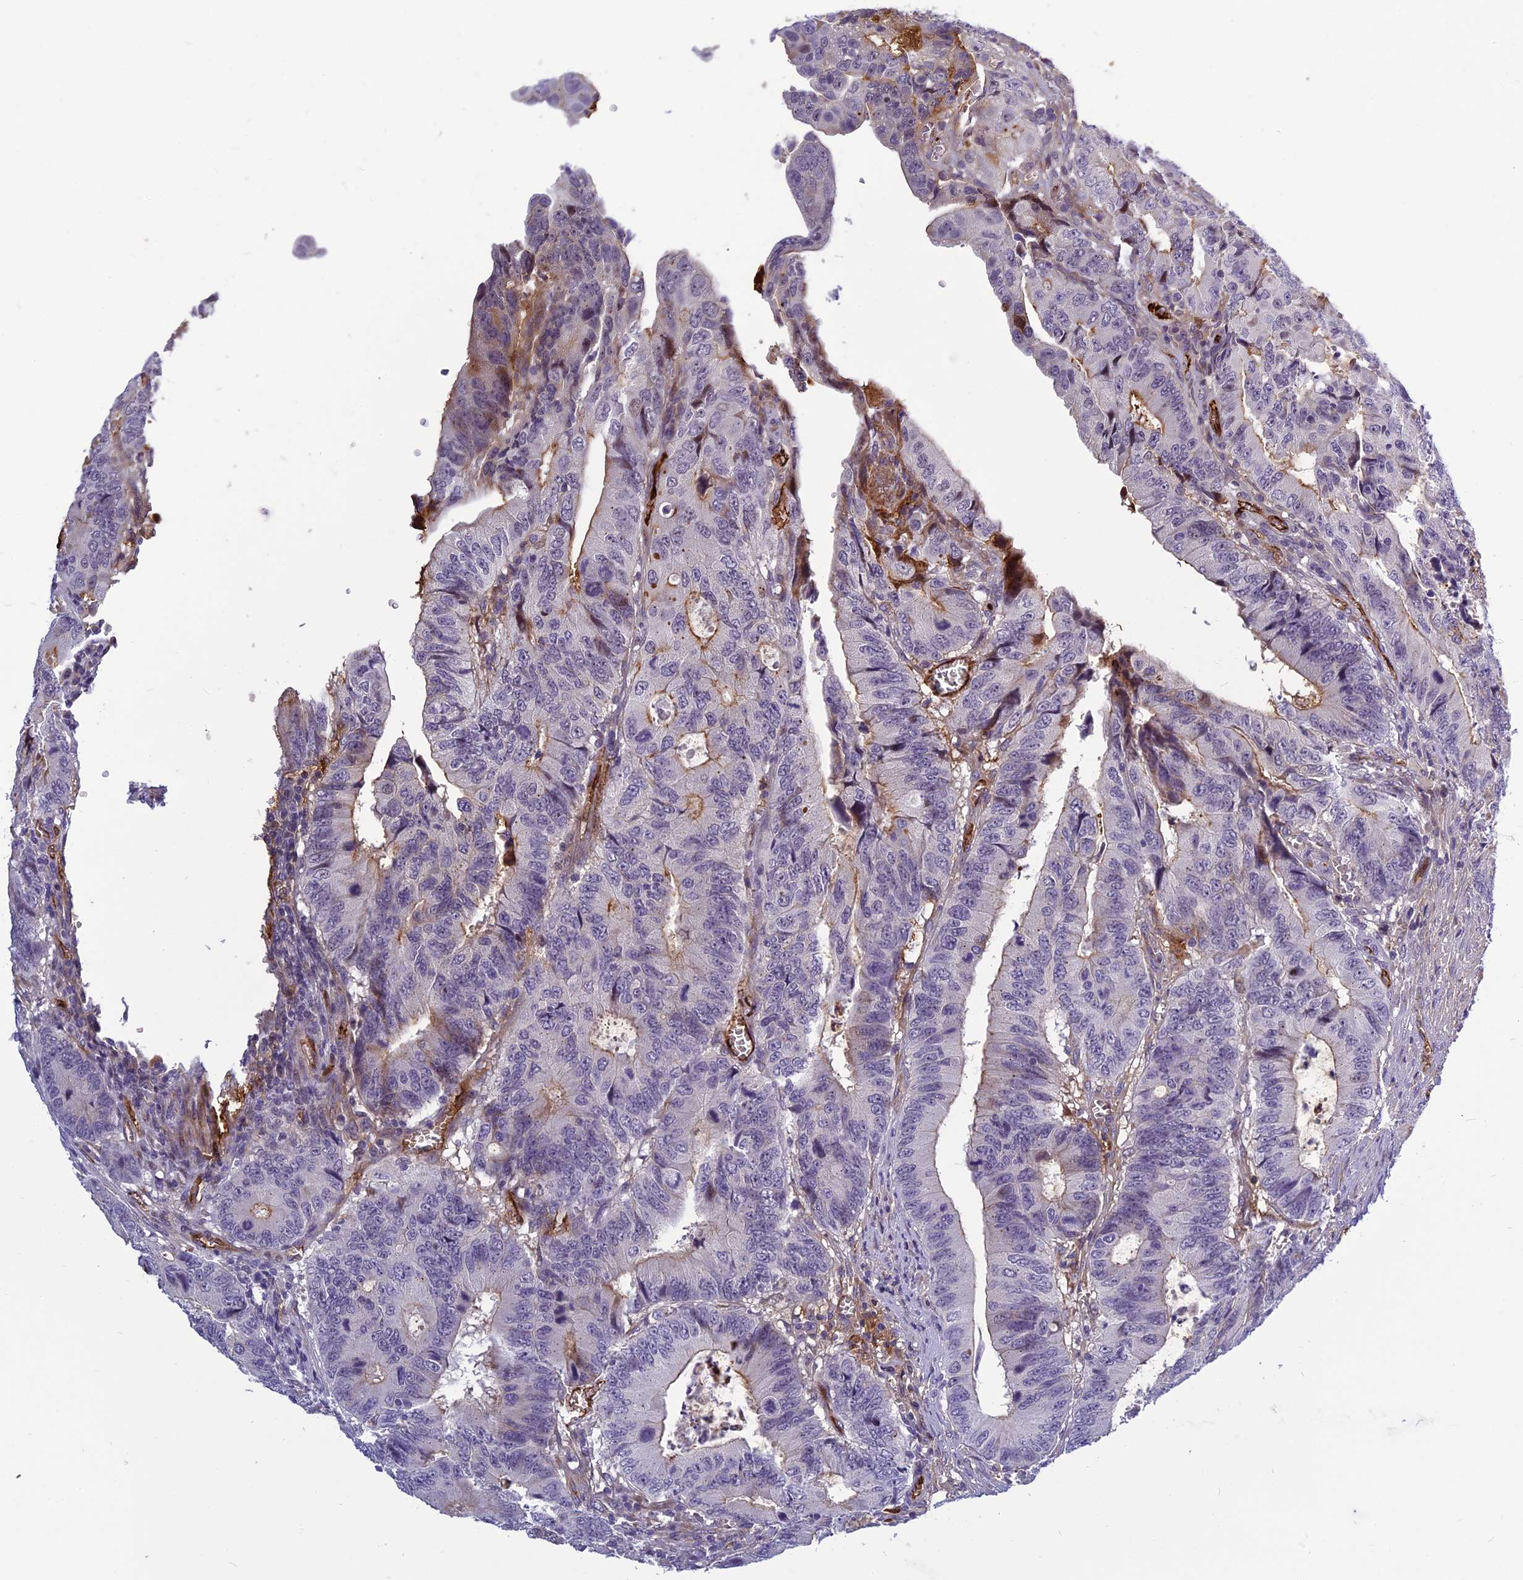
{"staining": {"intensity": "moderate", "quantity": "<25%", "location": "cytoplasmic/membranous"}, "tissue": "colorectal cancer", "cell_type": "Tumor cells", "image_type": "cancer", "snomed": [{"axis": "morphology", "description": "Adenocarcinoma, NOS"}, {"axis": "topography", "description": "Colon"}], "caption": "Tumor cells exhibit low levels of moderate cytoplasmic/membranous expression in about <25% of cells in colorectal cancer.", "gene": "CLEC11A", "patient": {"sex": "male", "age": 85}}